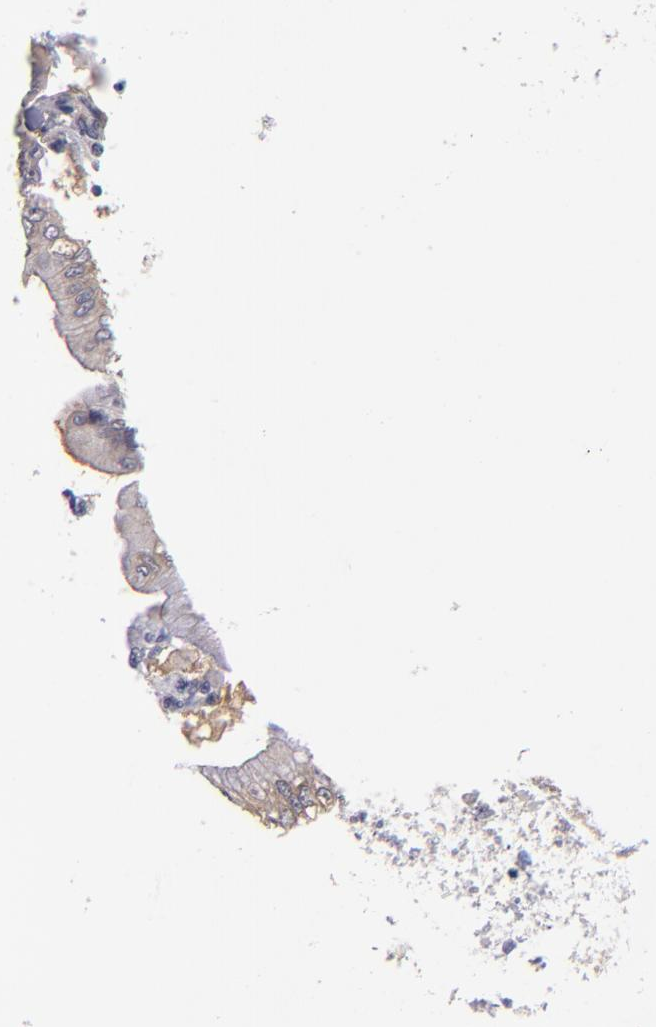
{"staining": {"intensity": "weak", "quantity": ">75%", "location": "cytoplasmic/membranous"}, "tissue": "pancreatic cancer", "cell_type": "Tumor cells", "image_type": "cancer", "snomed": [{"axis": "morphology", "description": "Adenocarcinoma, NOS"}, {"axis": "topography", "description": "Pancreas"}], "caption": "The histopathology image demonstrates staining of pancreatic adenocarcinoma, revealing weak cytoplasmic/membranous protein positivity (brown color) within tumor cells.", "gene": "EIF3L", "patient": {"sex": "male", "age": 62}}